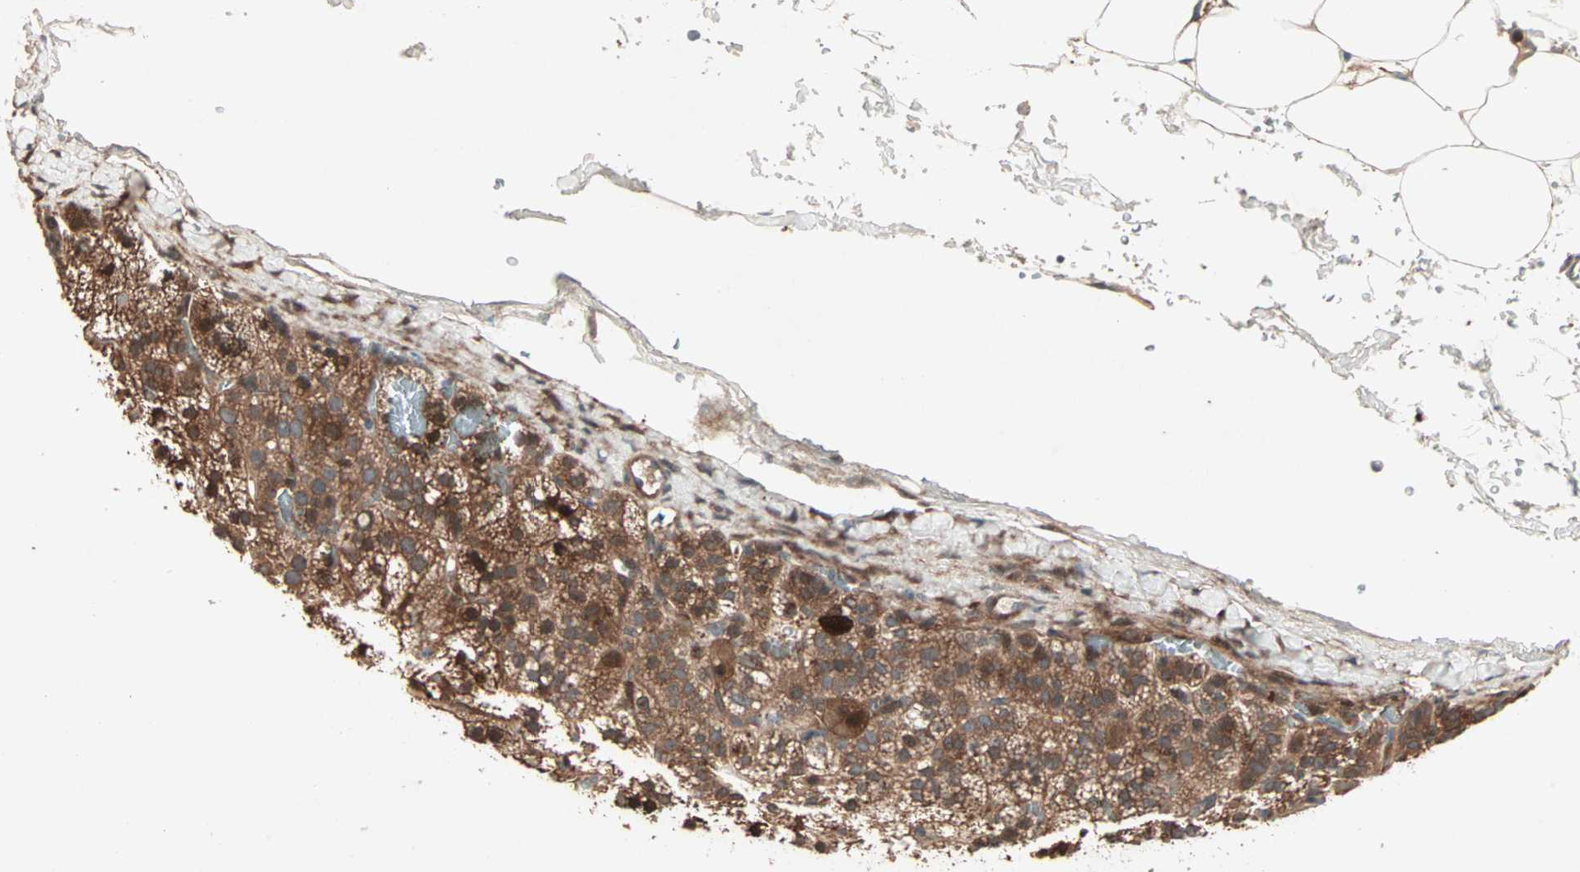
{"staining": {"intensity": "strong", "quantity": ">75%", "location": "cytoplasmic/membranous"}, "tissue": "adrenal gland", "cell_type": "Glandular cells", "image_type": "normal", "snomed": [{"axis": "morphology", "description": "Normal tissue, NOS"}, {"axis": "topography", "description": "Adrenal gland"}], "caption": "Glandular cells demonstrate high levels of strong cytoplasmic/membranous staining in approximately >75% of cells in benign human adrenal gland.", "gene": "SDSL", "patient": {"sex": "male", "age": 35}}